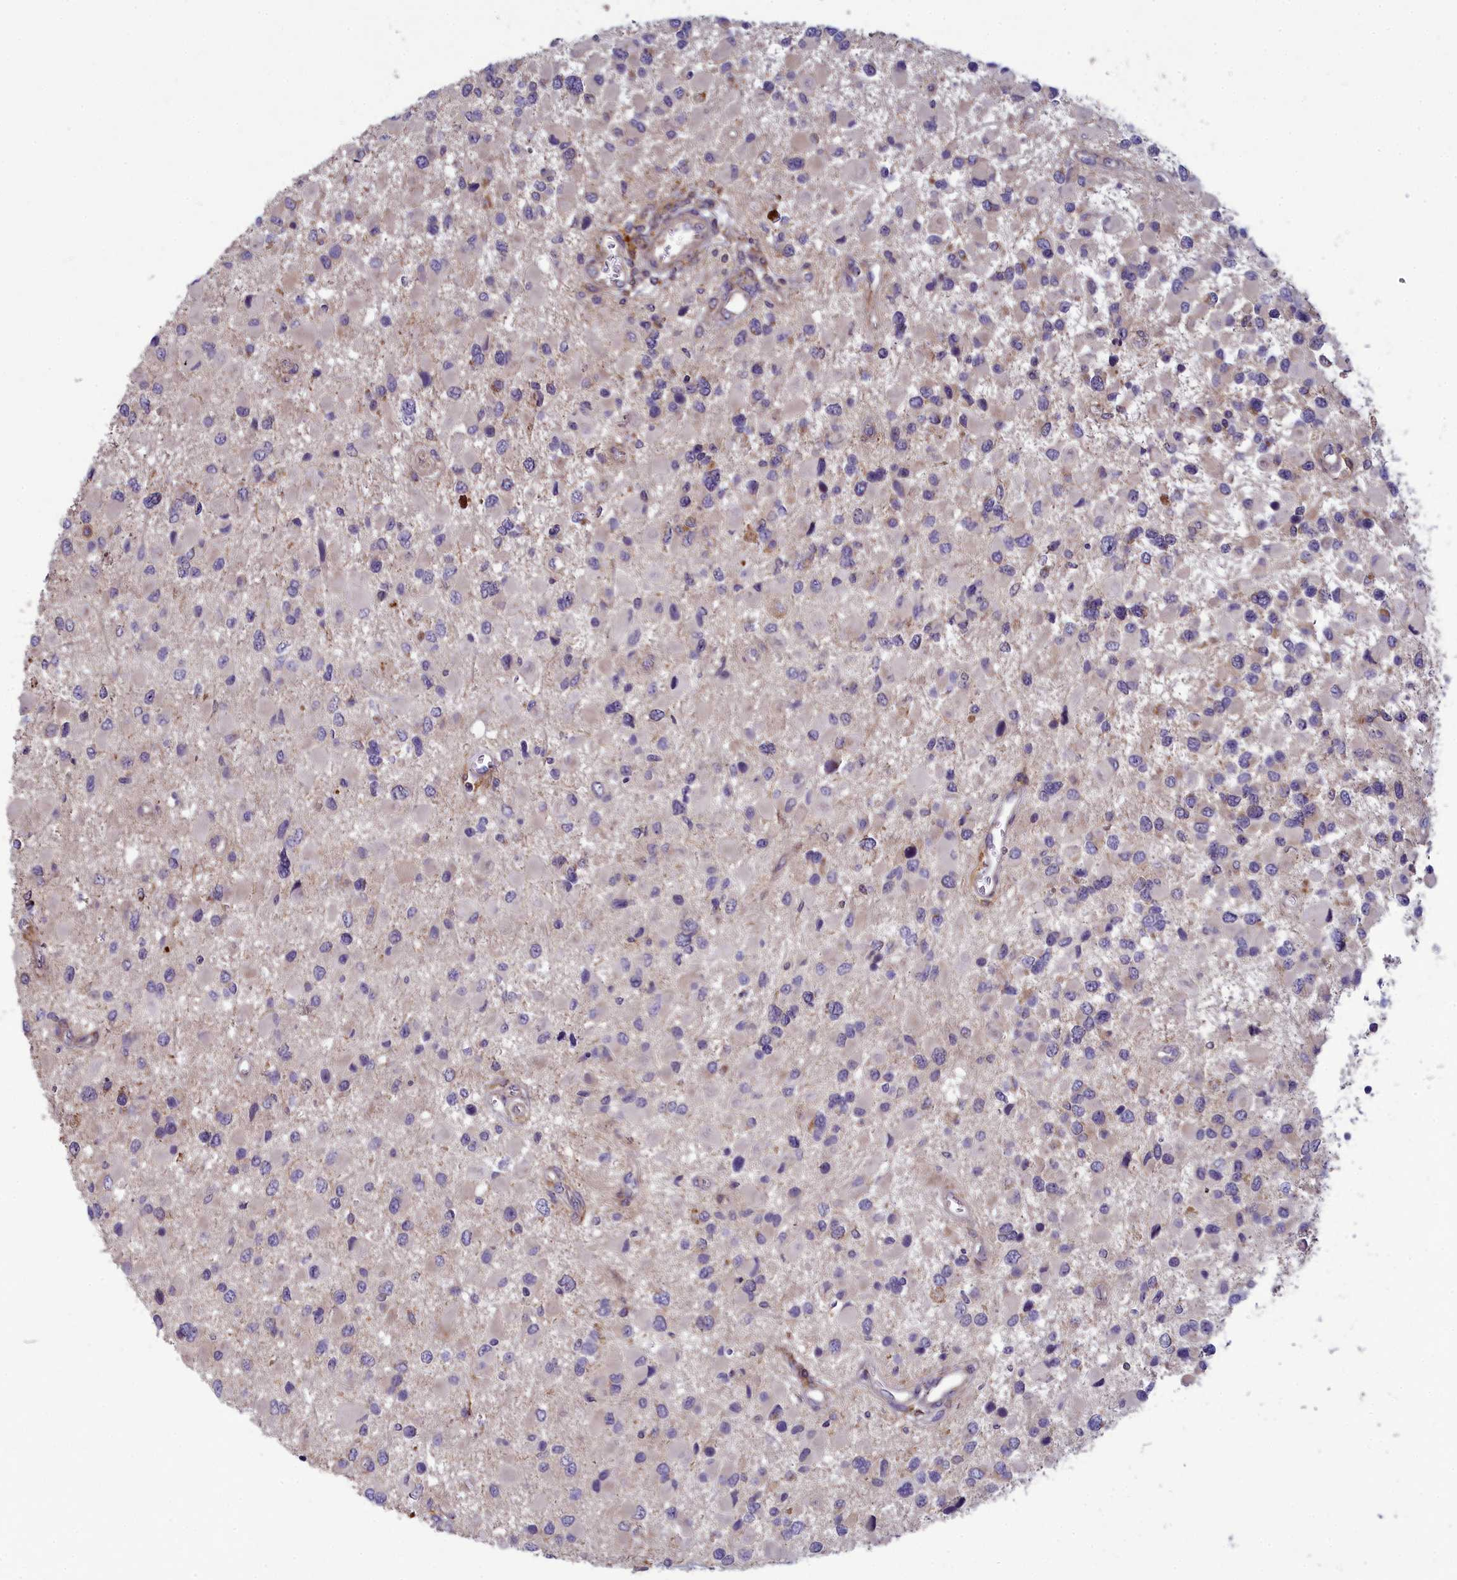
{"staining": {"intensity": "moderate", "quantity": "<25%", "location": "cytoplasmic/membranous"}, "tissue": "glioma", "cell_type": "Tumor cells", "image_type": "cancer", "snomed": [{"axis": "morphology", "description": "Glioma, malignant, High grade"}, {"axis": "topography", "description": "Brain"}], "caption": "Immunohistochemistry (DAB) staining of human malignant glioma (high-grade) exhibits moderate cytoplasmic/membranous protein staining in about <25% of tumor cells.", "gene": "BLTP2", "patient": {"sex": "male", "age": 53}}